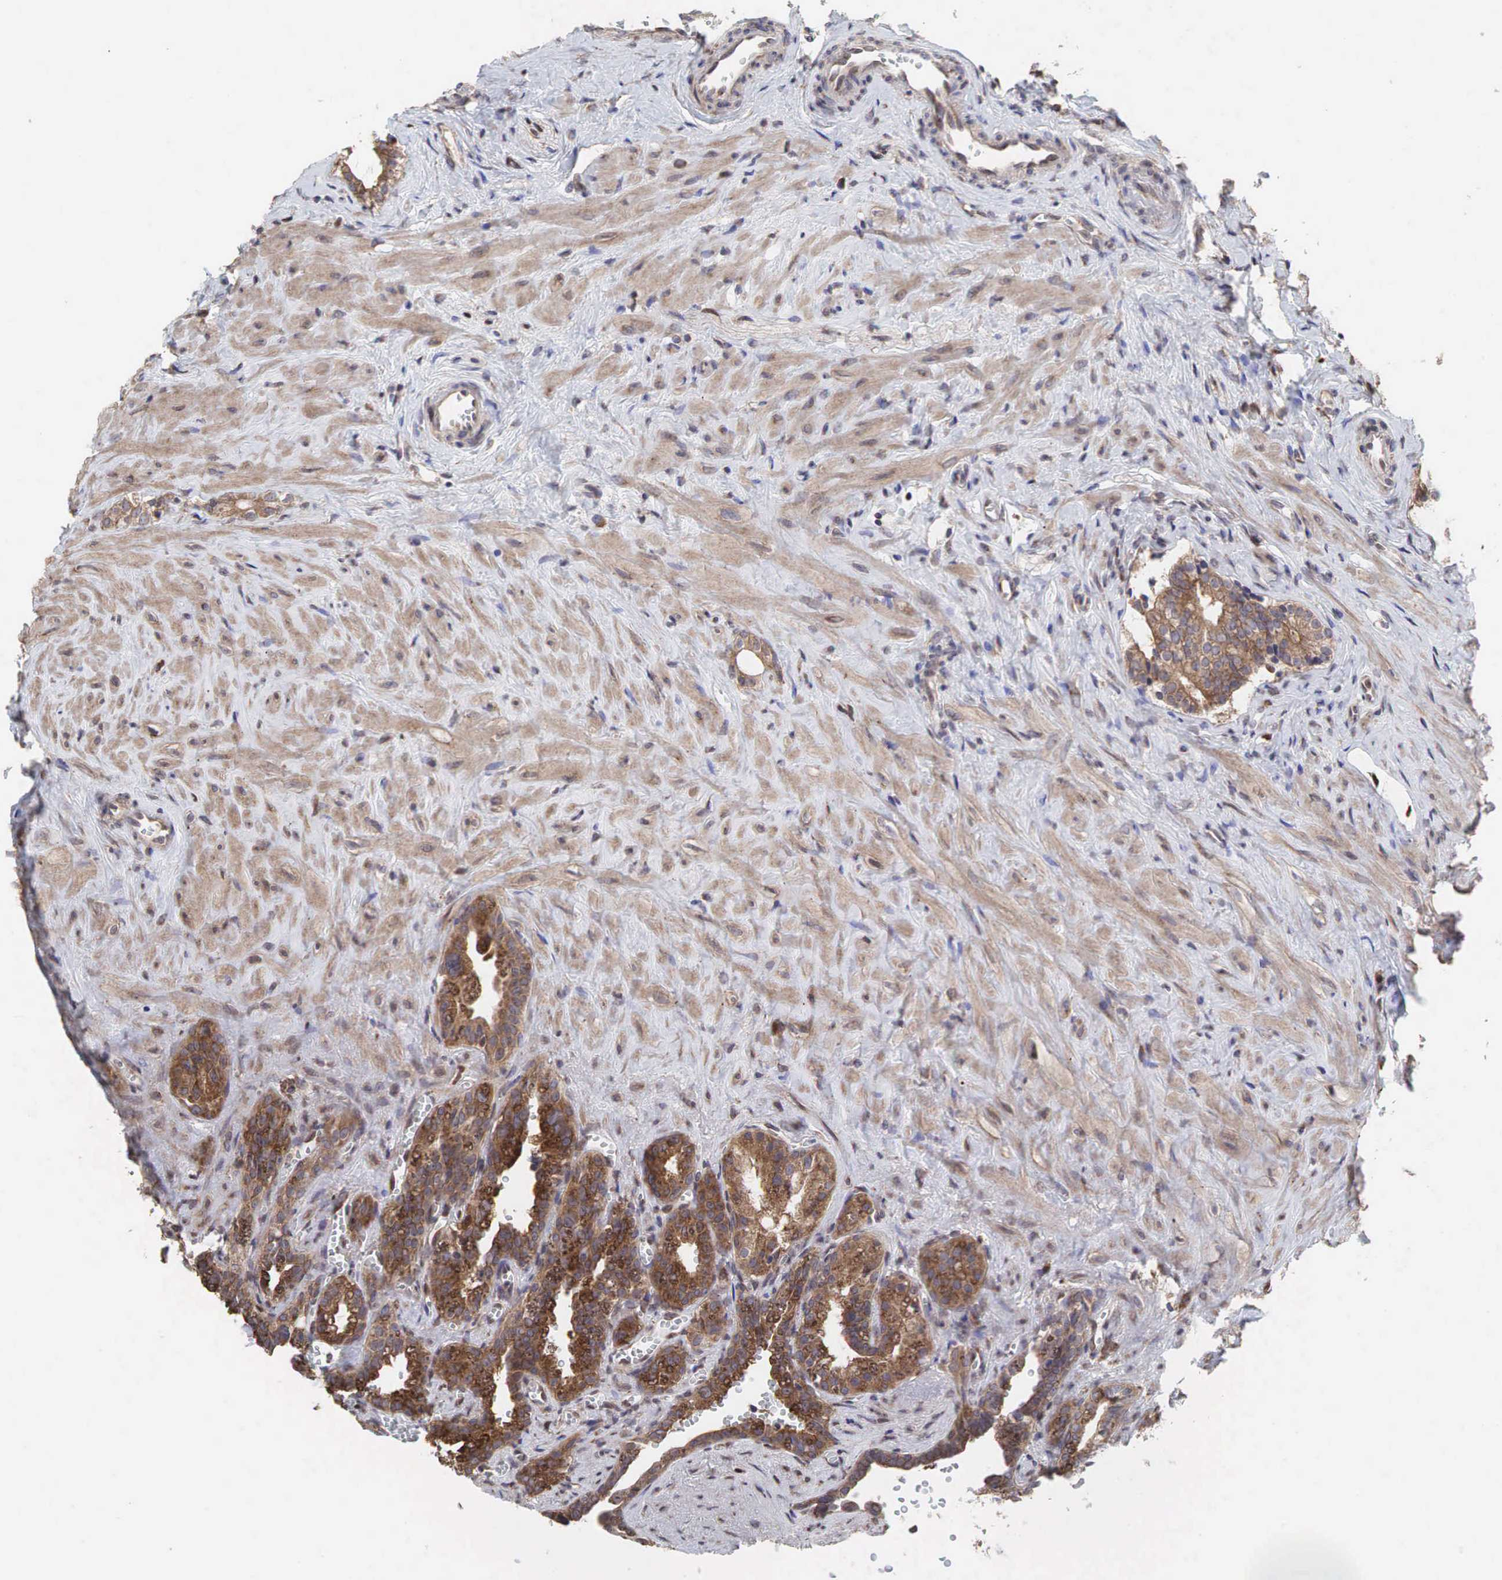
{"staining": {"intensity": "moderate", "quantity": ">75%", "location": "cytoplasmic/membranous"}, "tissue": "seminal vesicle", "cell_type": "Glandular cells", "image_type": "normal", "snomed": [{"axis": "morphology", "description": "Normal tissue, NOS"}, {"axis": "topography", "description": "Seminal veicle"}], "caption": "Seminal vesicle stained for a protein displays moderate cytoplasmic/membranous positivity in glandular cells. (Stains: DAB (3,3'-diaminobenzidine) in brown, nuclei in blue, Microscopy: brightfield microscopy at high magnification).", "gene": "PABPC5", "patient": {"sex": "male", "age": 60}}